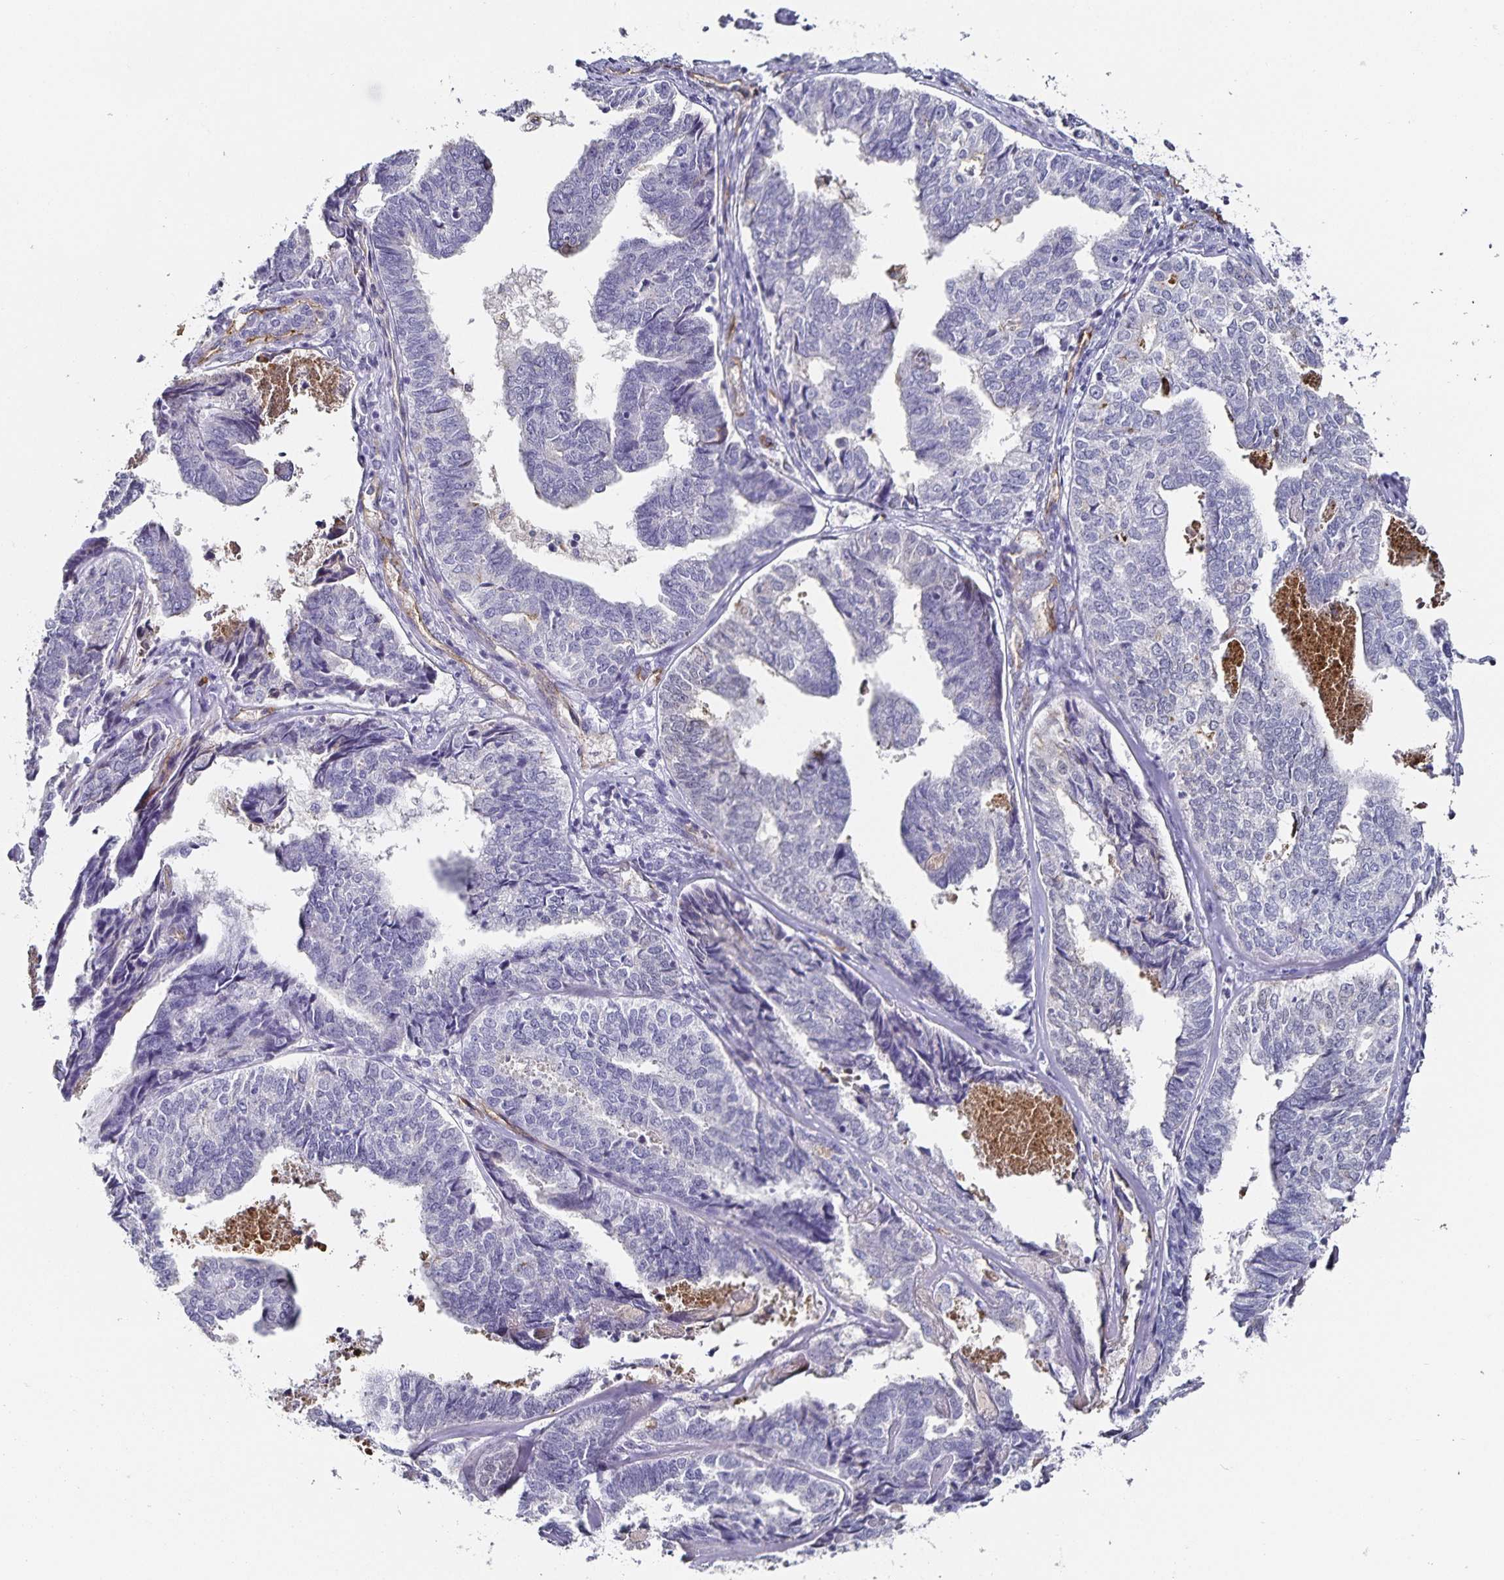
{"staining": {"intensity": "negative", "quantity": "none", "location": "none"}, "tissue": "endometrial cancer", "cell_type": "Tumor cells", "image_type": "cancer", "snomed": [{"axis": "morphology", "description": "Adenocarcinoma, NOS"}, {"axis": "topography", "description": "Endometrium"}], "caption": "The image displays no significant expression in tumor cells of endometrial cancer. The staining was performed using DAB to visualize the protein expression in brown, while the nuclei were stained in blue with hematoxylin (Magnification: 20x).", "gene": "PODXL", "patient": {"sex": "female", "age": 73}}